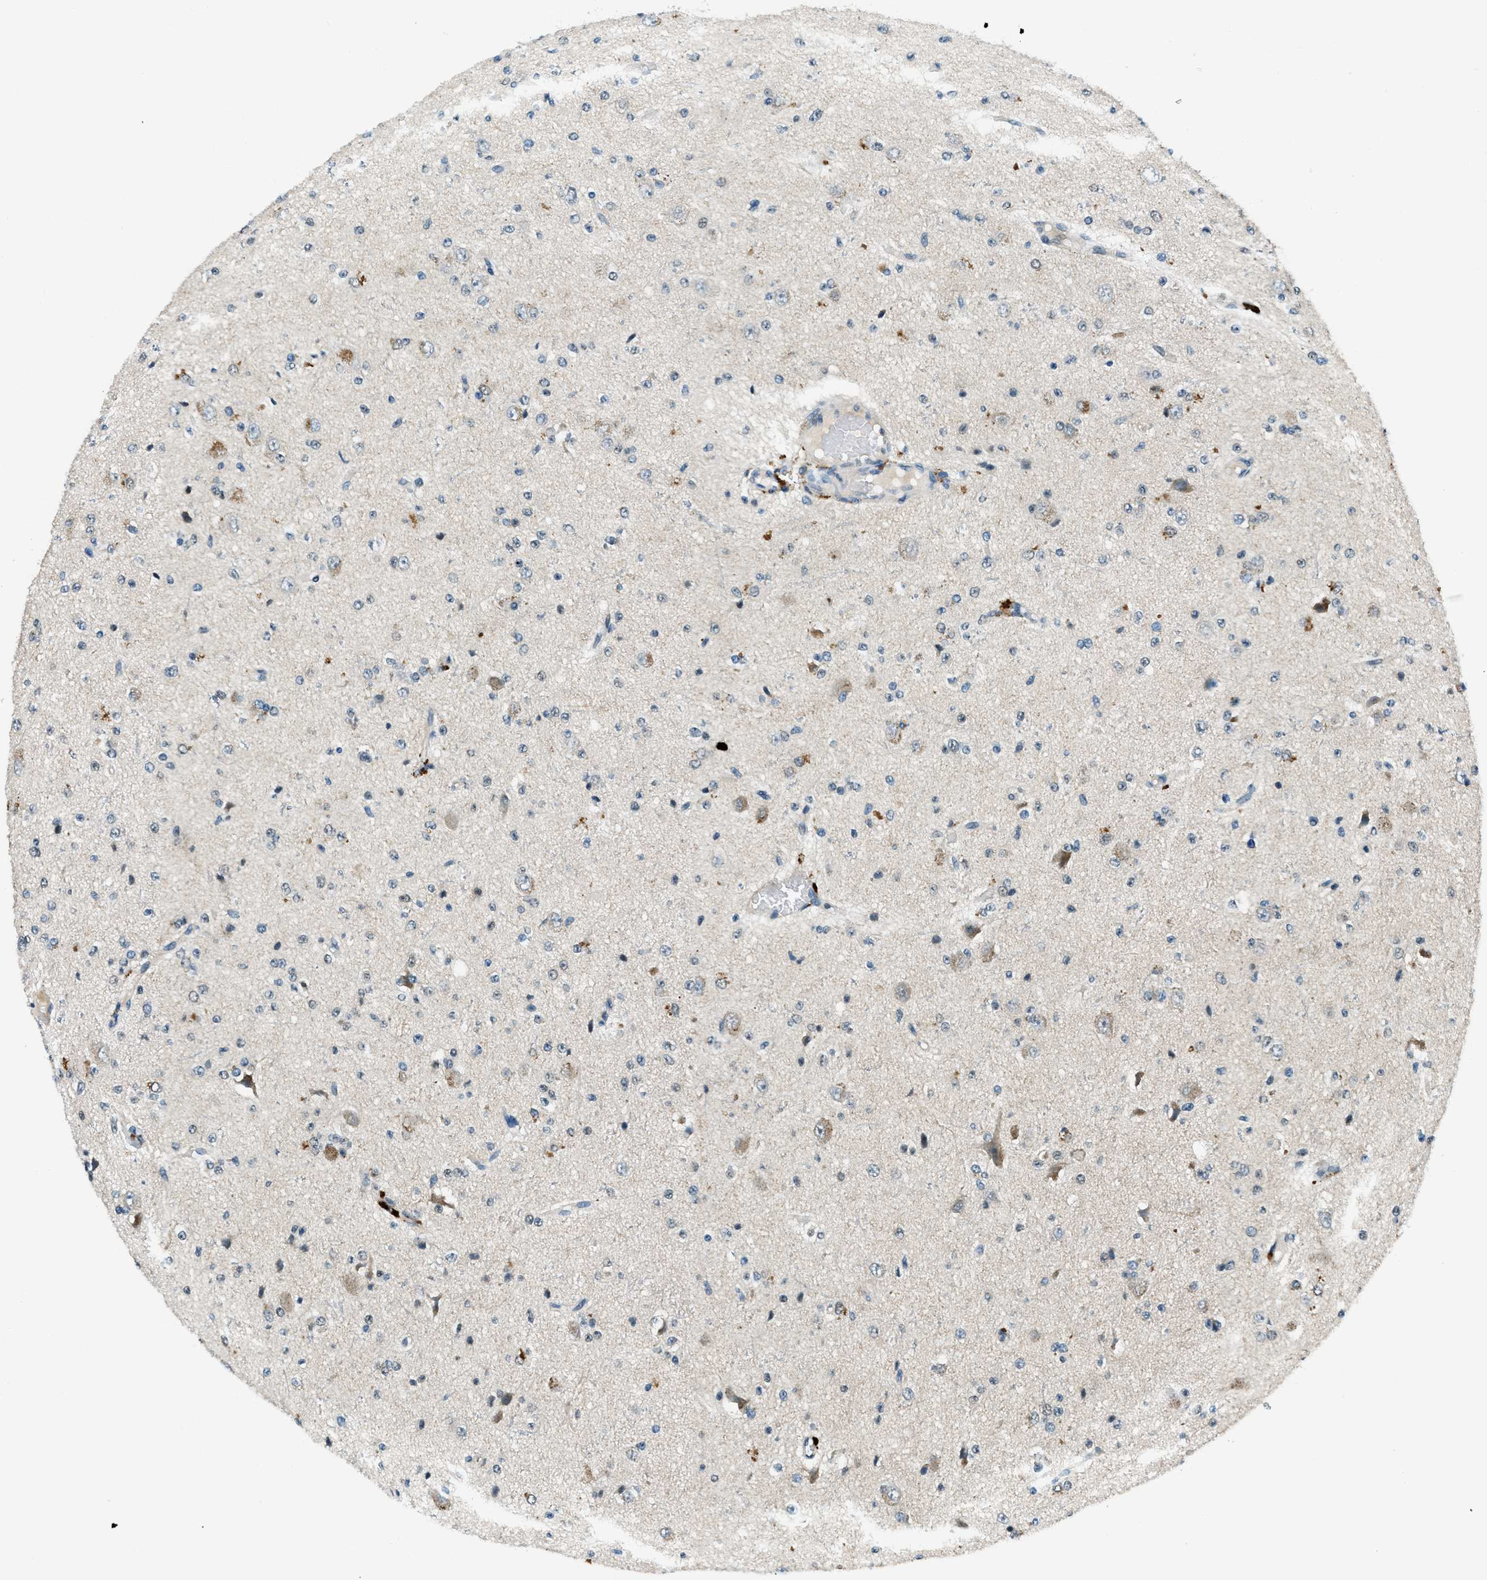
{"staining": {"intensity": "negative", "quantity": "none", "location": "none"}, "tissue": "glioma", "cell_type": "Tumor cells", "image_type": "cancer", "snomed": [{"axis": "morphology", "description": "Glioma, malignant, High grade"}, {"axis": "topography", "description": "pancreas cauda"}], "caption": "The image displays no staining of tumor cells in malignant glioma (high-grade).", "gene": "GINM1", "patient": {"sex": "male", "age": 60}}